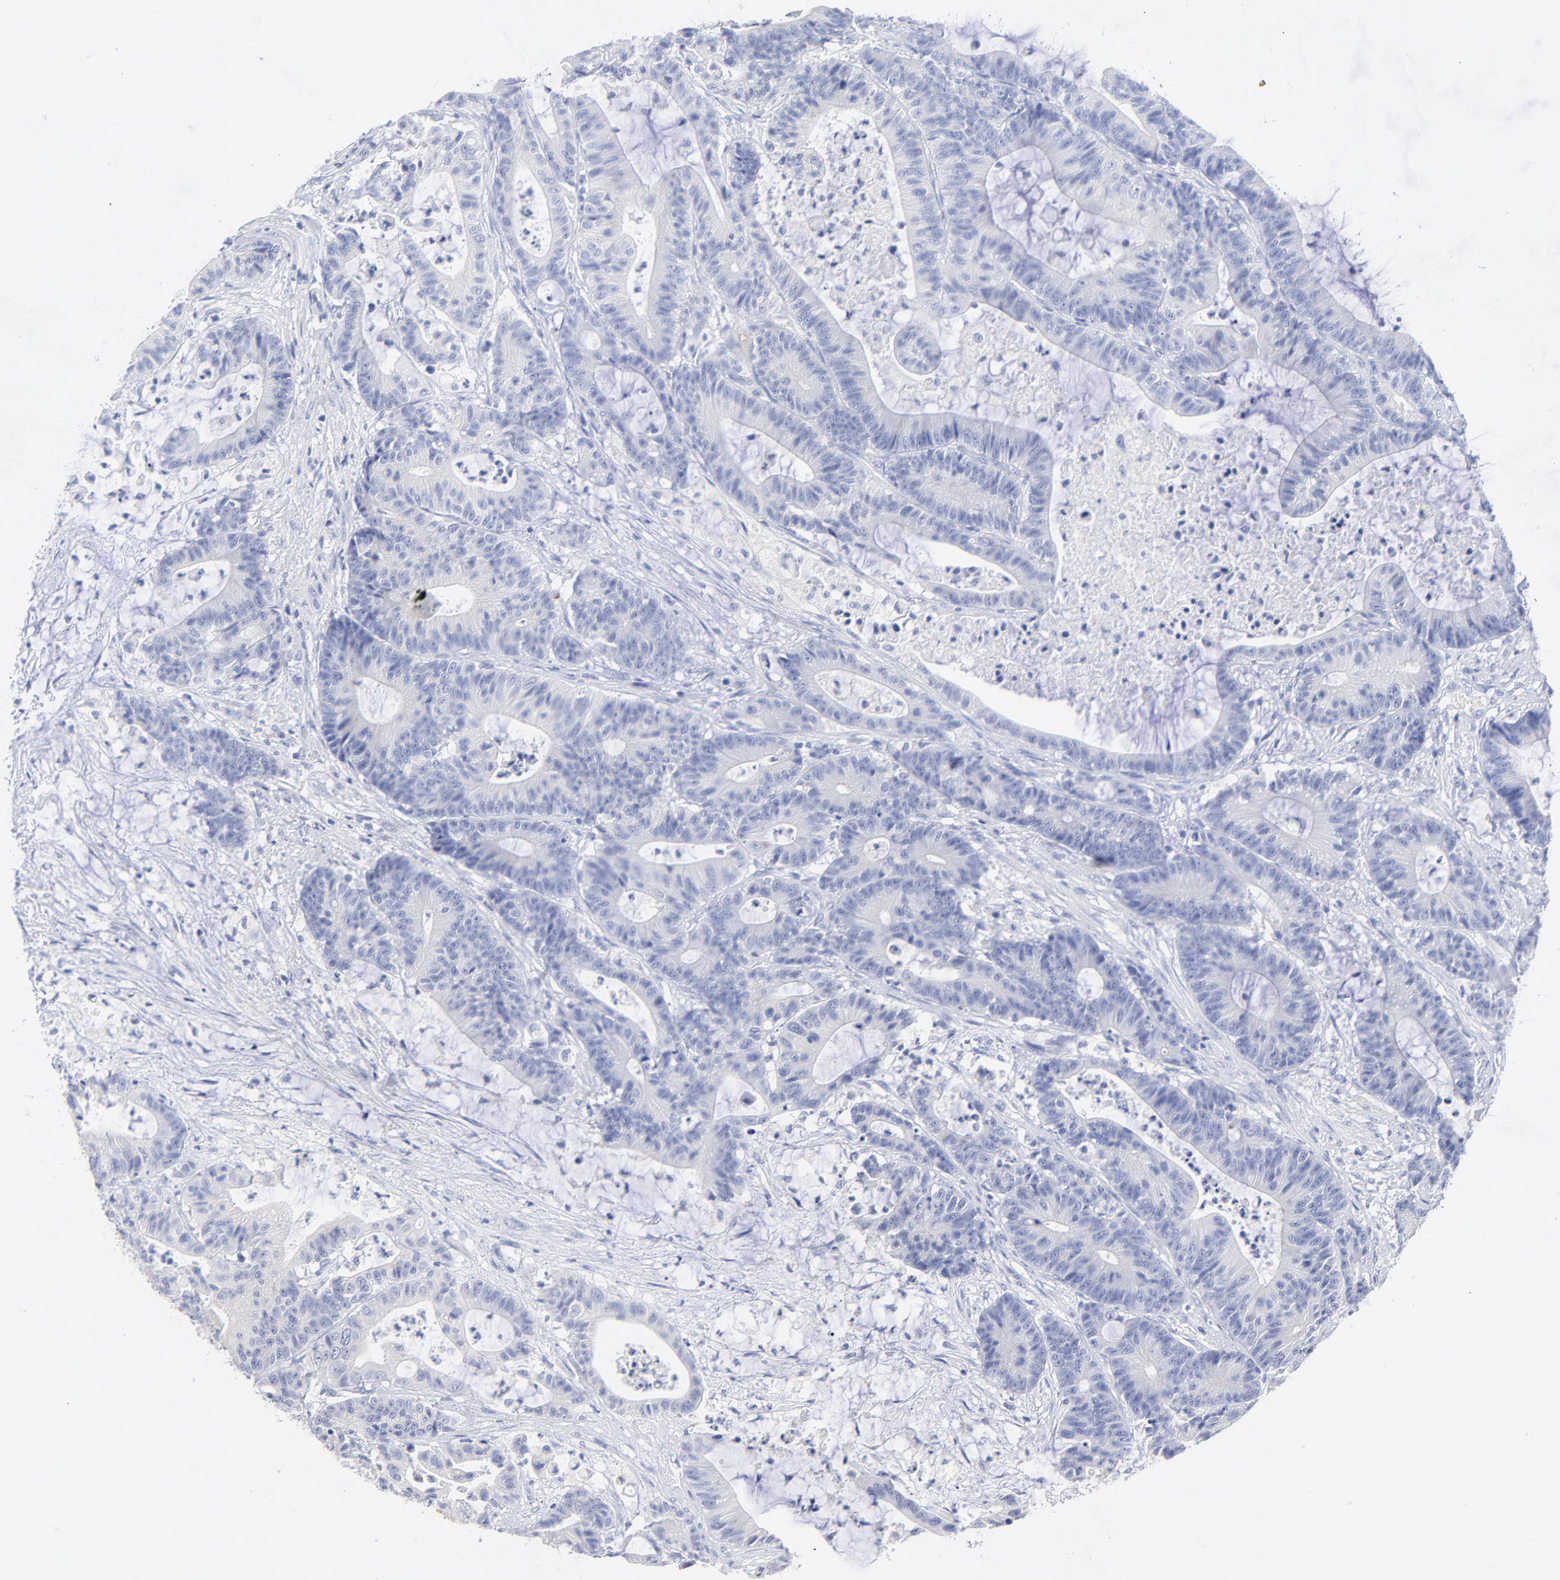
{"staining": {"intensity": "negative", "quantity": "none", "location": "none"}, "tissue": "colorectal cancer", "cell_type": "Tumor cells", "image_type": "cancer", "snomed": [{"axis": "morphology", "description": "Adenocarcinoma, NOS"}, {"axis": "topography", "description": "Colon"}], "caption": "Adenocarcinoma (colorectal) stained for a protein using IHC exhibits no expression tumor cells.", "gene": "SULT4A1", "patient": {"sex": "female", "age": 84}}